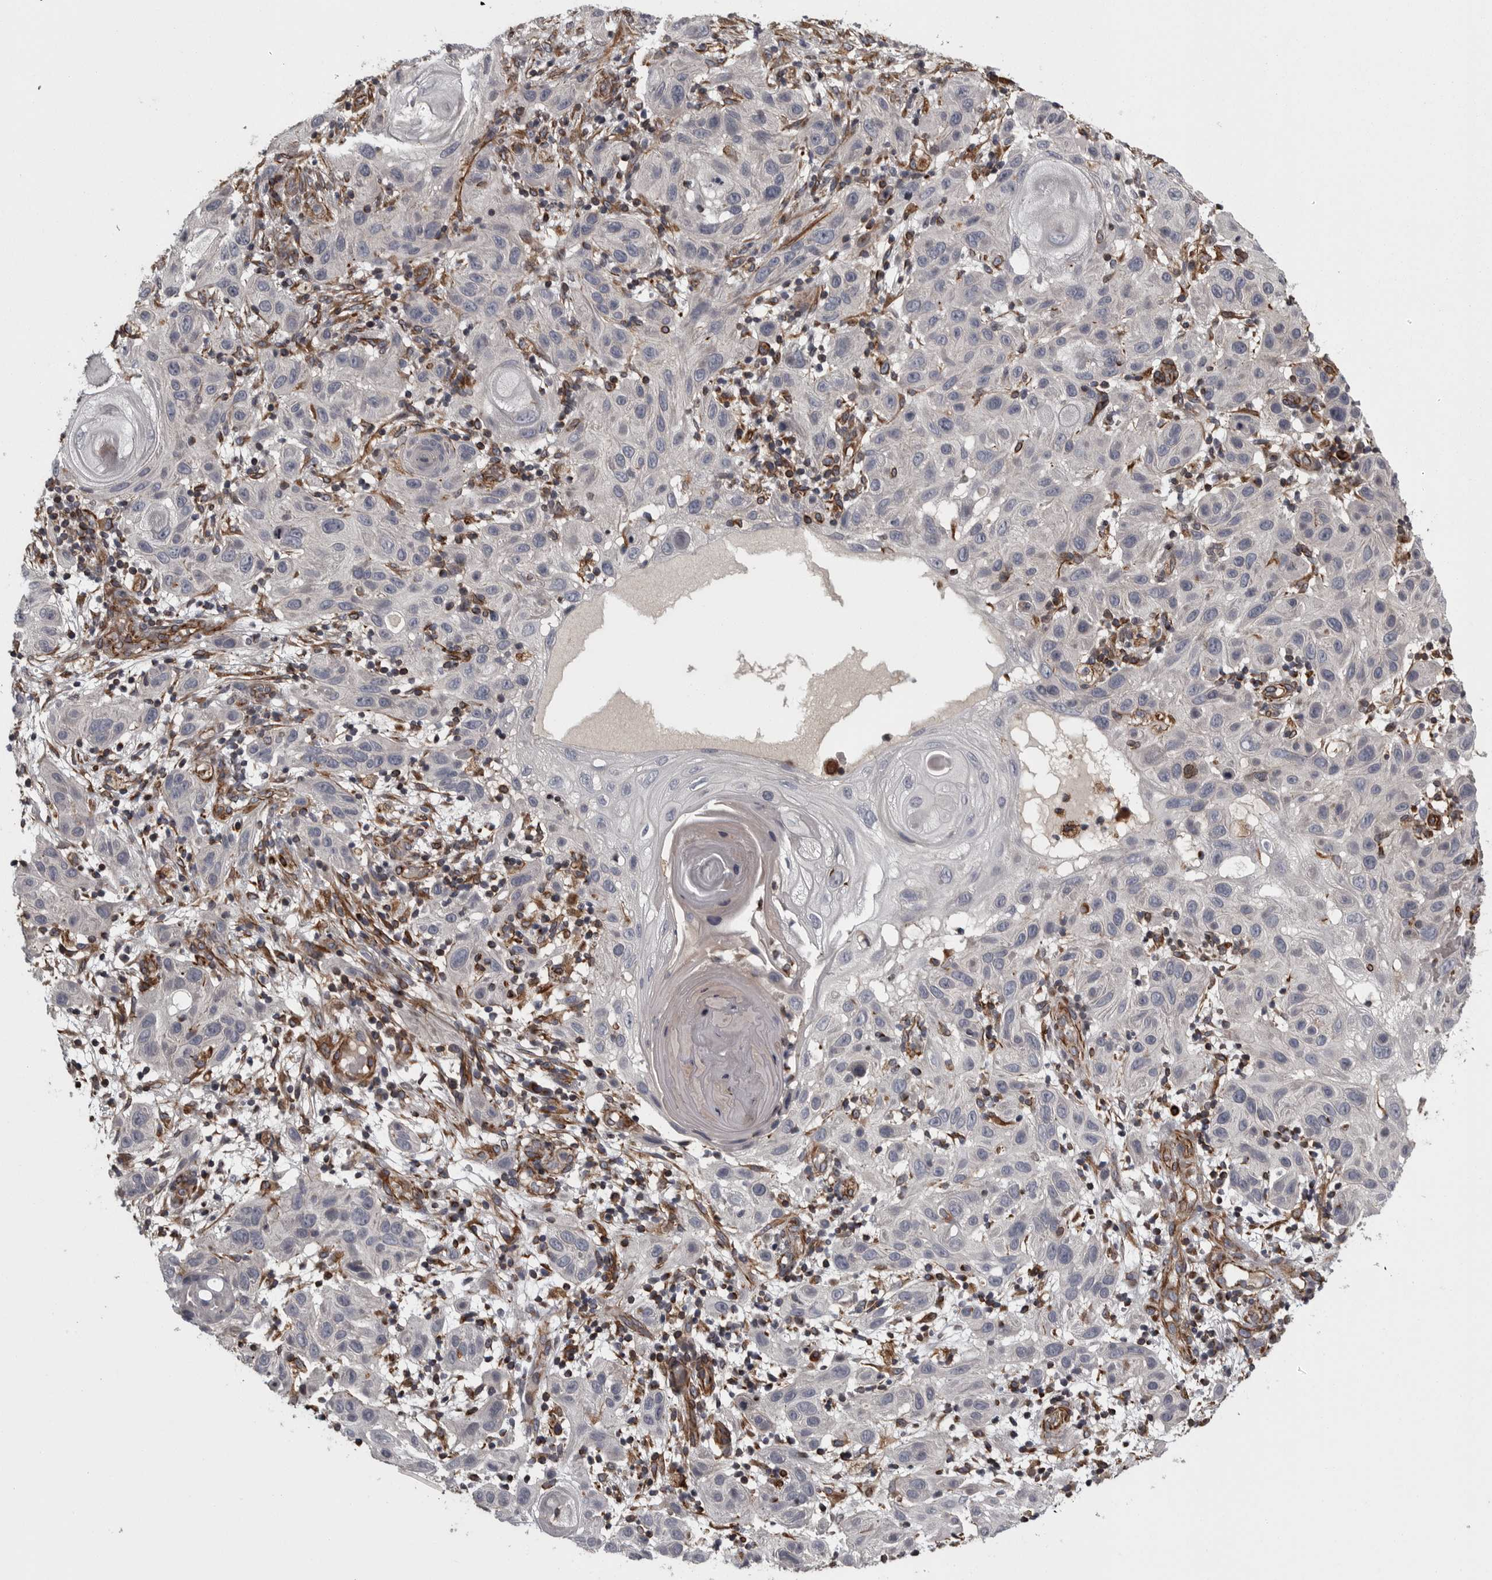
{"staining": {"intensity": "negative", "quantity": "none", "location": "none"}, "tissue": "skin cancer", "cell_type": "Tumor cells", "image_type": "cancer", "snomed": [{"axis": "morphology", "description": "Normal tissue, NOS"}, {"axis": "morphology", "description": "Squamous cell carcinoma, NOS"}, {"axis": "topography", "description": "Skin"}], "caption": "The histopathology image demonstrates no staining of tumor cells in skin cancer. The staining was performed using DAB (3,3'-diaminobenzidine) to visualize the protein expression in brown, while the nuclei were stained in blue with hematoxylin (Magnification: 20x).", "gene": "FAAP100", "patient": {"sex": "female", "age": 96}}